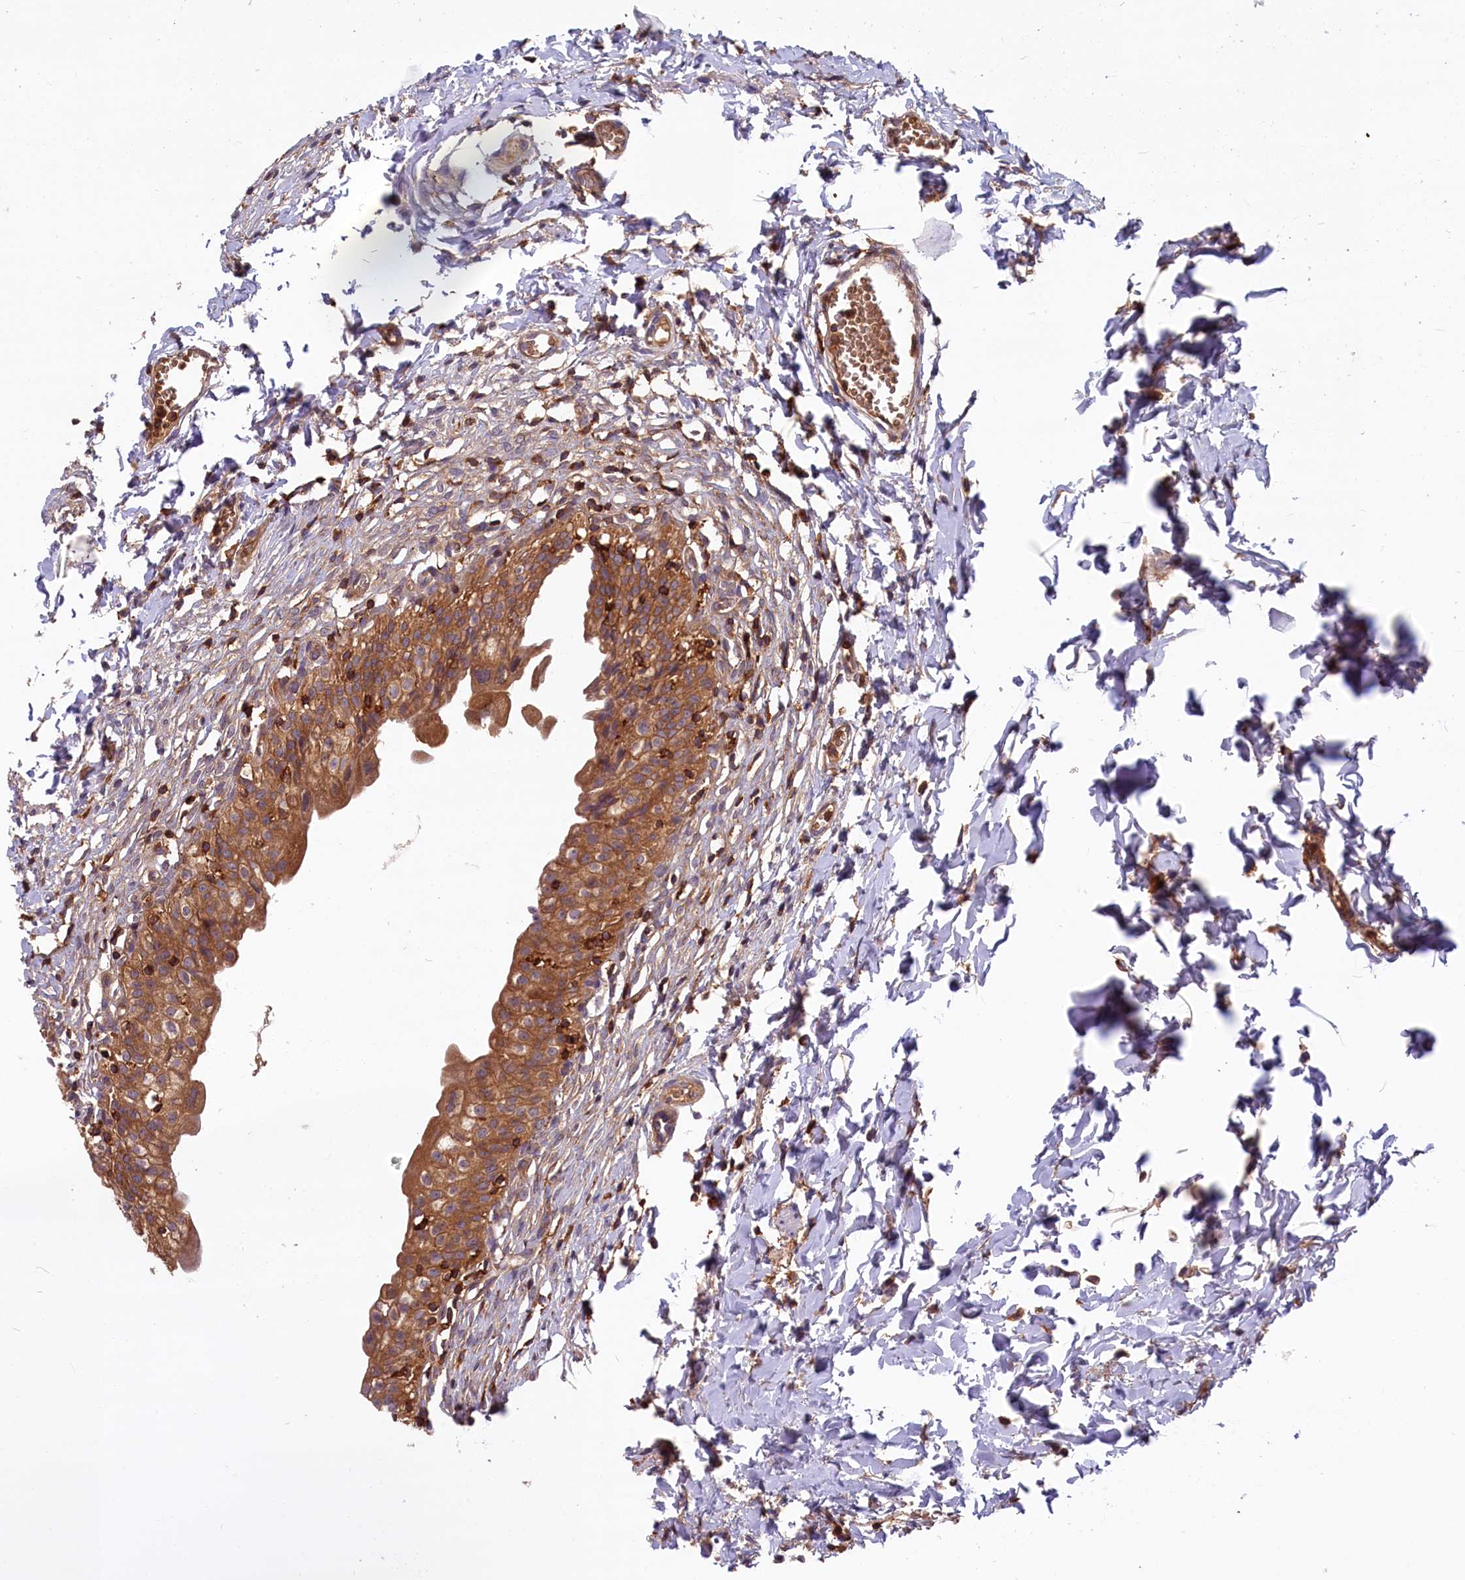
{"staining": {"intensity": "moderate", "quantity": ">75%", "location": "cytoplasmic/membranous"}, "tissue": "urinary bladder", "cell_type": "Urothelial cells", "image_type": "normal", "snomed": [{"axis": "morphology", "description": "Normal tissue, NOS"}, {"axis": "topography", "description": "Urinary bladder"}], "caption": "Human urinary bladder stained with a brown dye shows moderate cytoplasmic/membranous positive expression in approximately >75% of urothelial cells.", "gene": "MYO9B", "patient": {"sex": "male", "age": 55}}